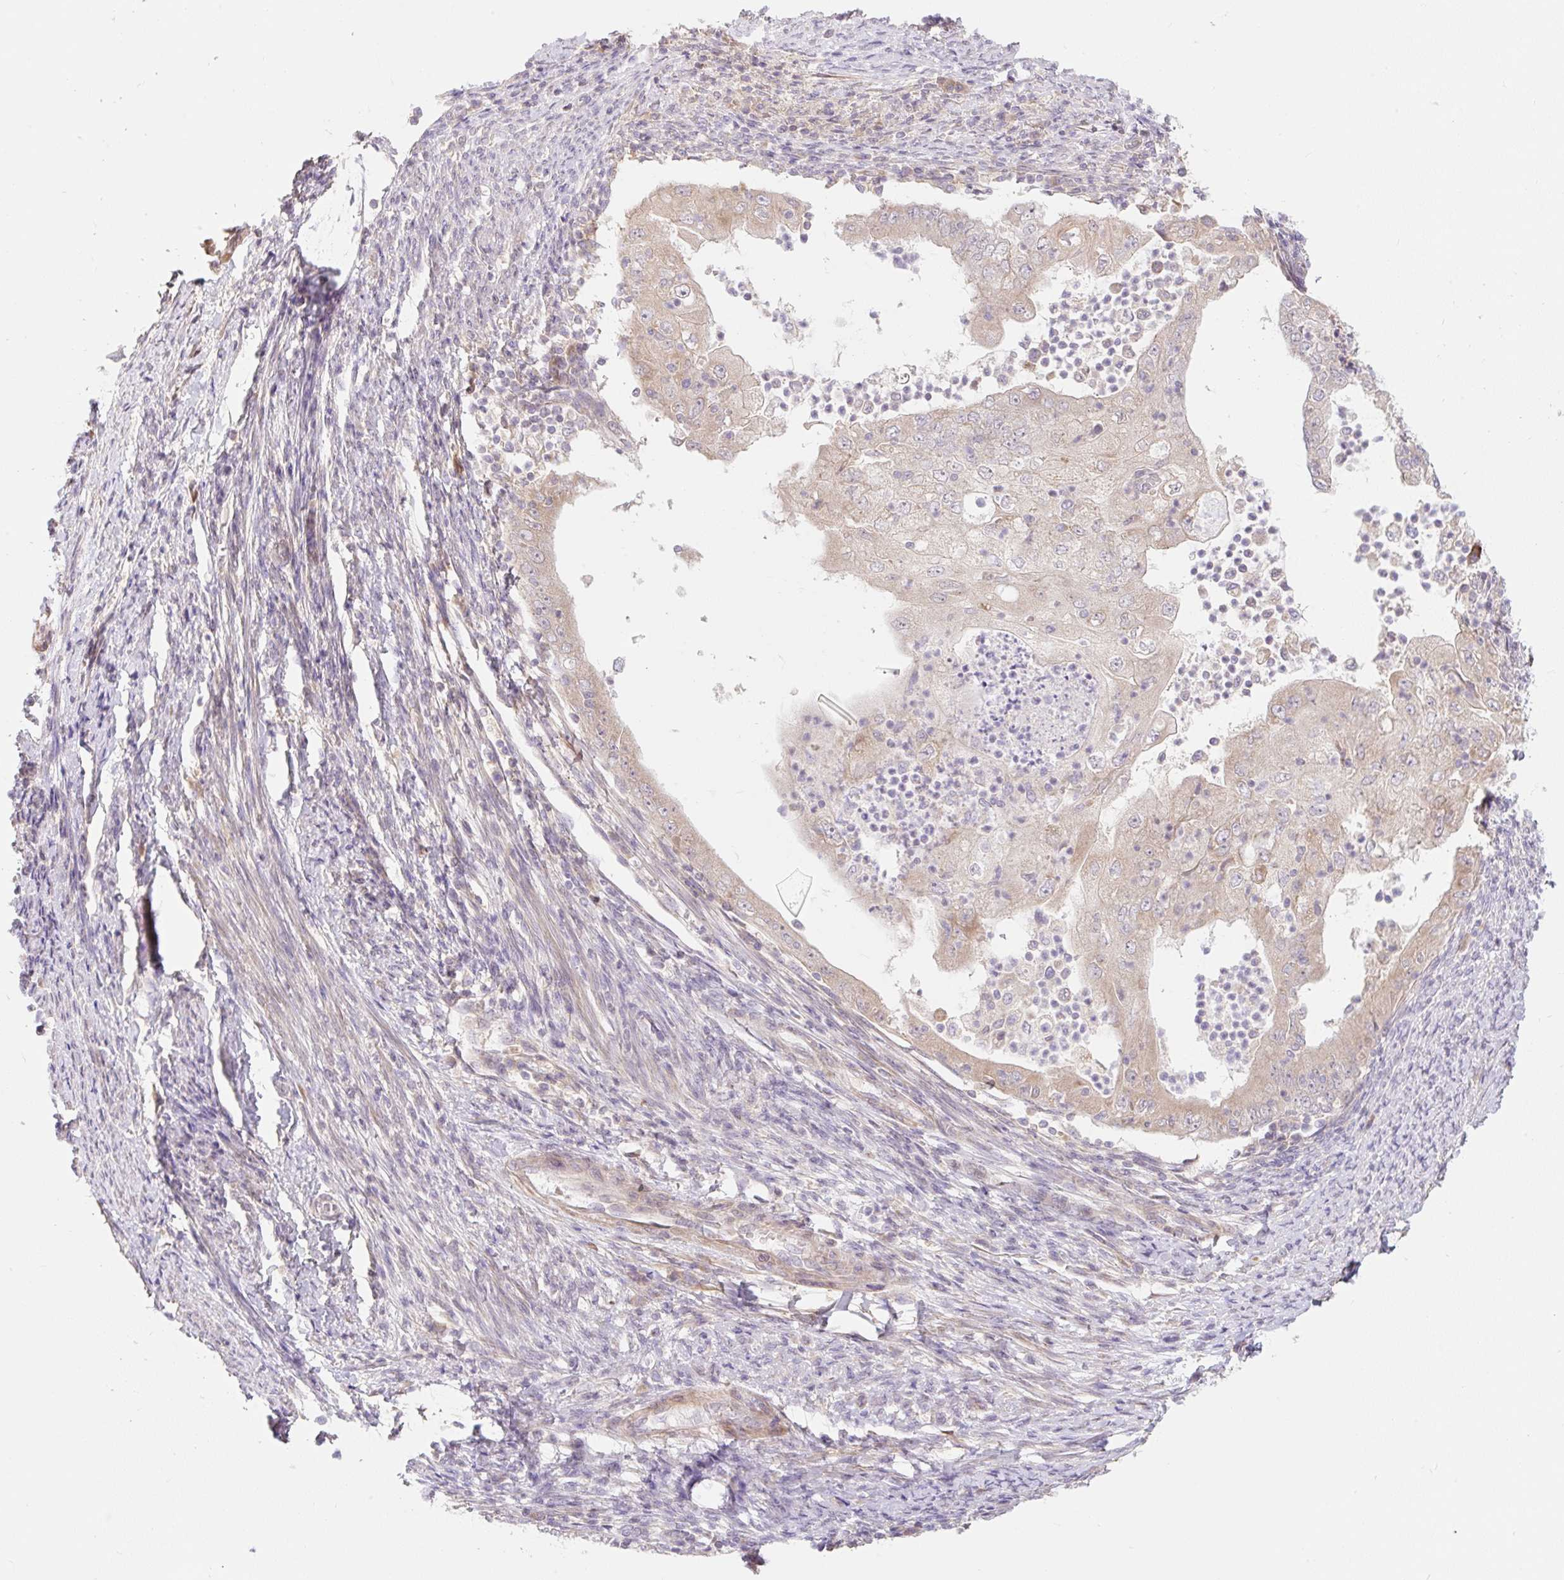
{"staining": {"intensity": "weak", "quantity": "25%-75%", "location": "cytoplasmic/membranous"}, "tissue": "endometrial cancer", "cell_type": "Tumor cells", "image_type": "cancer", "snomed": [{"axis": "morphology", "description": "Adenocarcinoma, NOS"}, {"axis": "topography", "description": "Endometrium"}], "caption": "This is a photomicrograph of immunohistochemistry staining of endometrial adenocarcinoma, which shows weak positivity in the cytoplasmic/membranous of tumor cells.", "gene": "EMC10", "patient": {"sex": "female", "age": 70}}